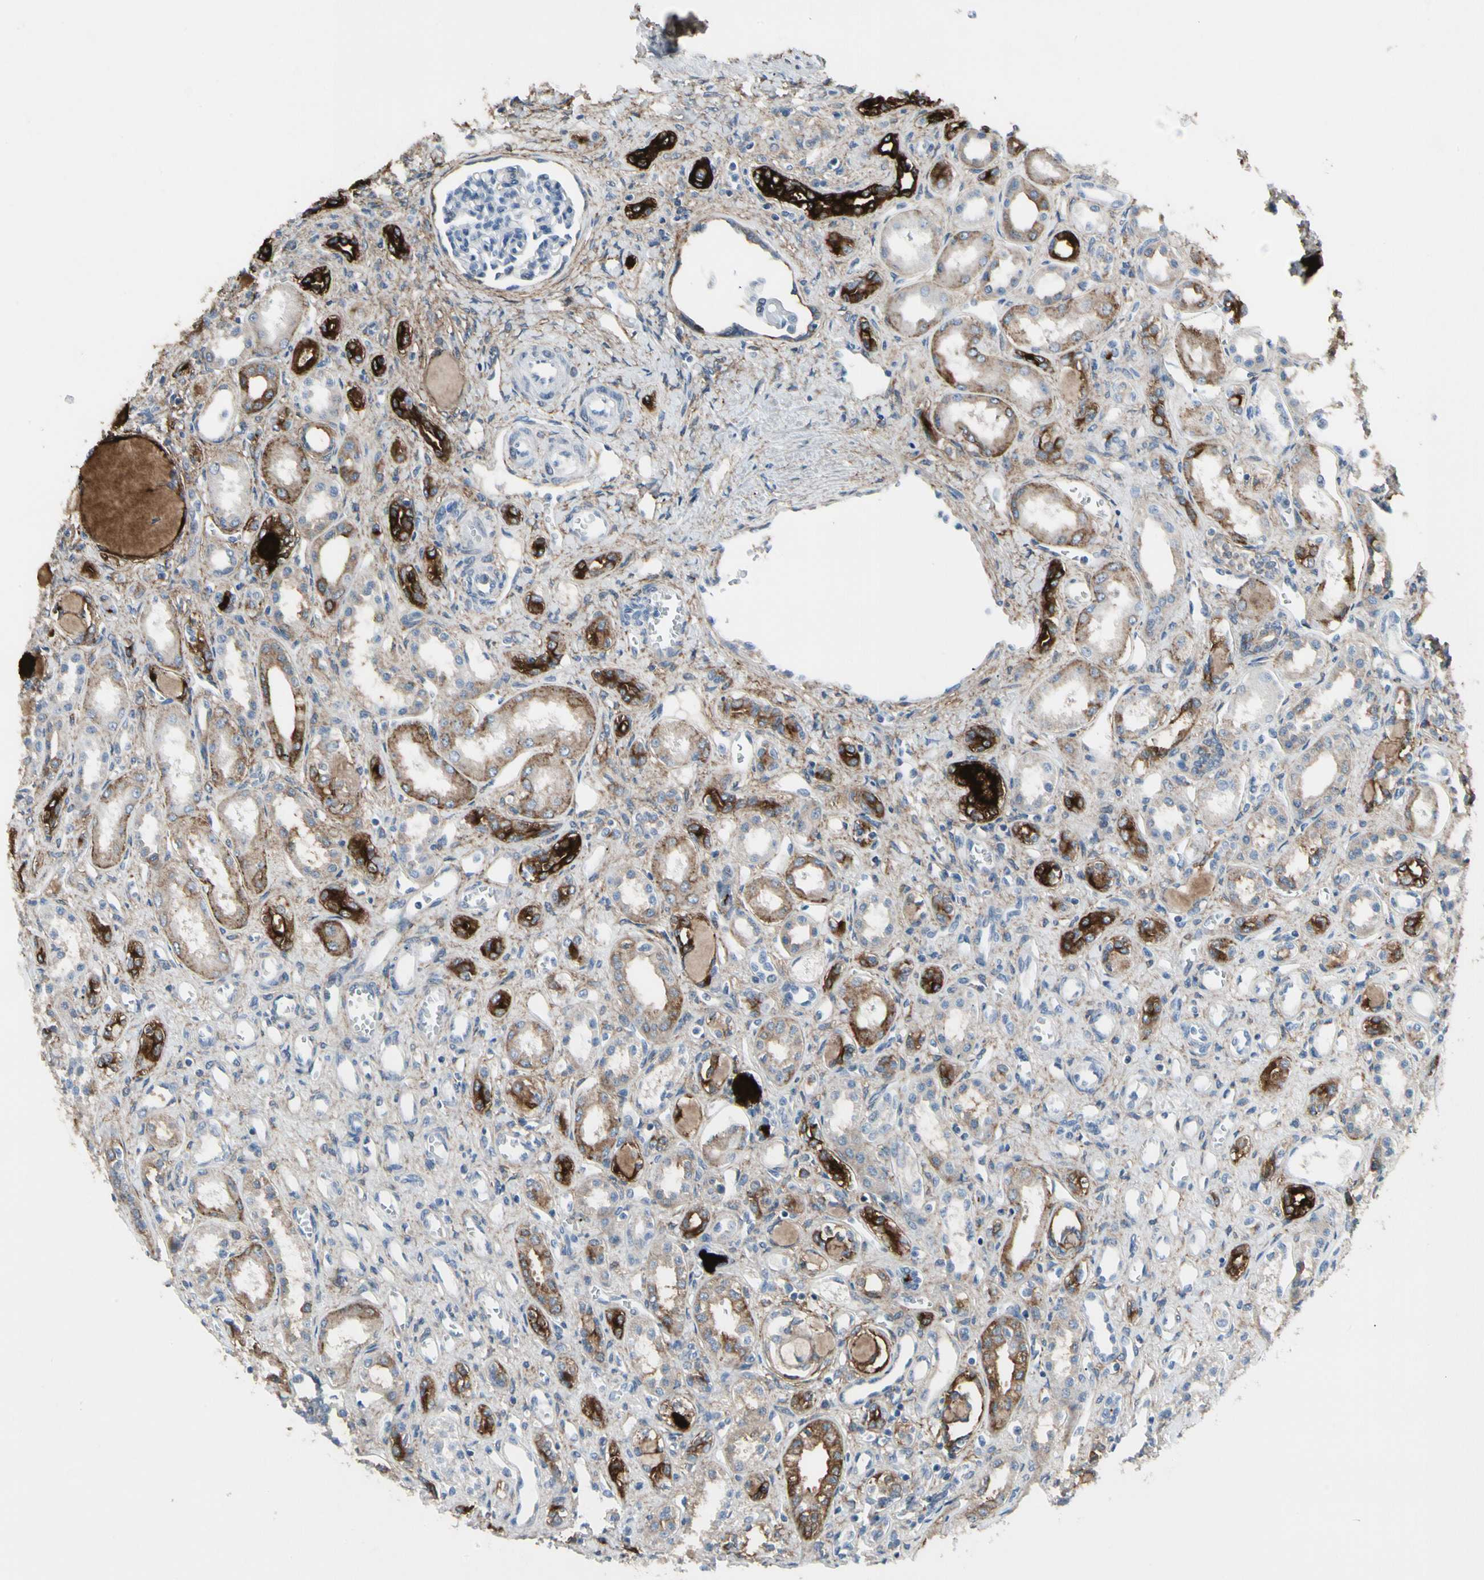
{"staining": {"intensity": "moderate", "quantity": "<25%", "location": "cytoplasmic/membranous"}, "tissue": "kidney", "cell_type": "Cells in glomeruli", "image_type": "normal", "snomed": [{"axis": "morphology", "description": "Normal tissue, NOS"}, {"axis": "topography", "description": "Kidney"}], "caption": "Human kidney stained with a protein marker shows moderate staining in cells in glomeruli.", "gene": "PIGR", "patient": {"sex": "male", "age": 7}}